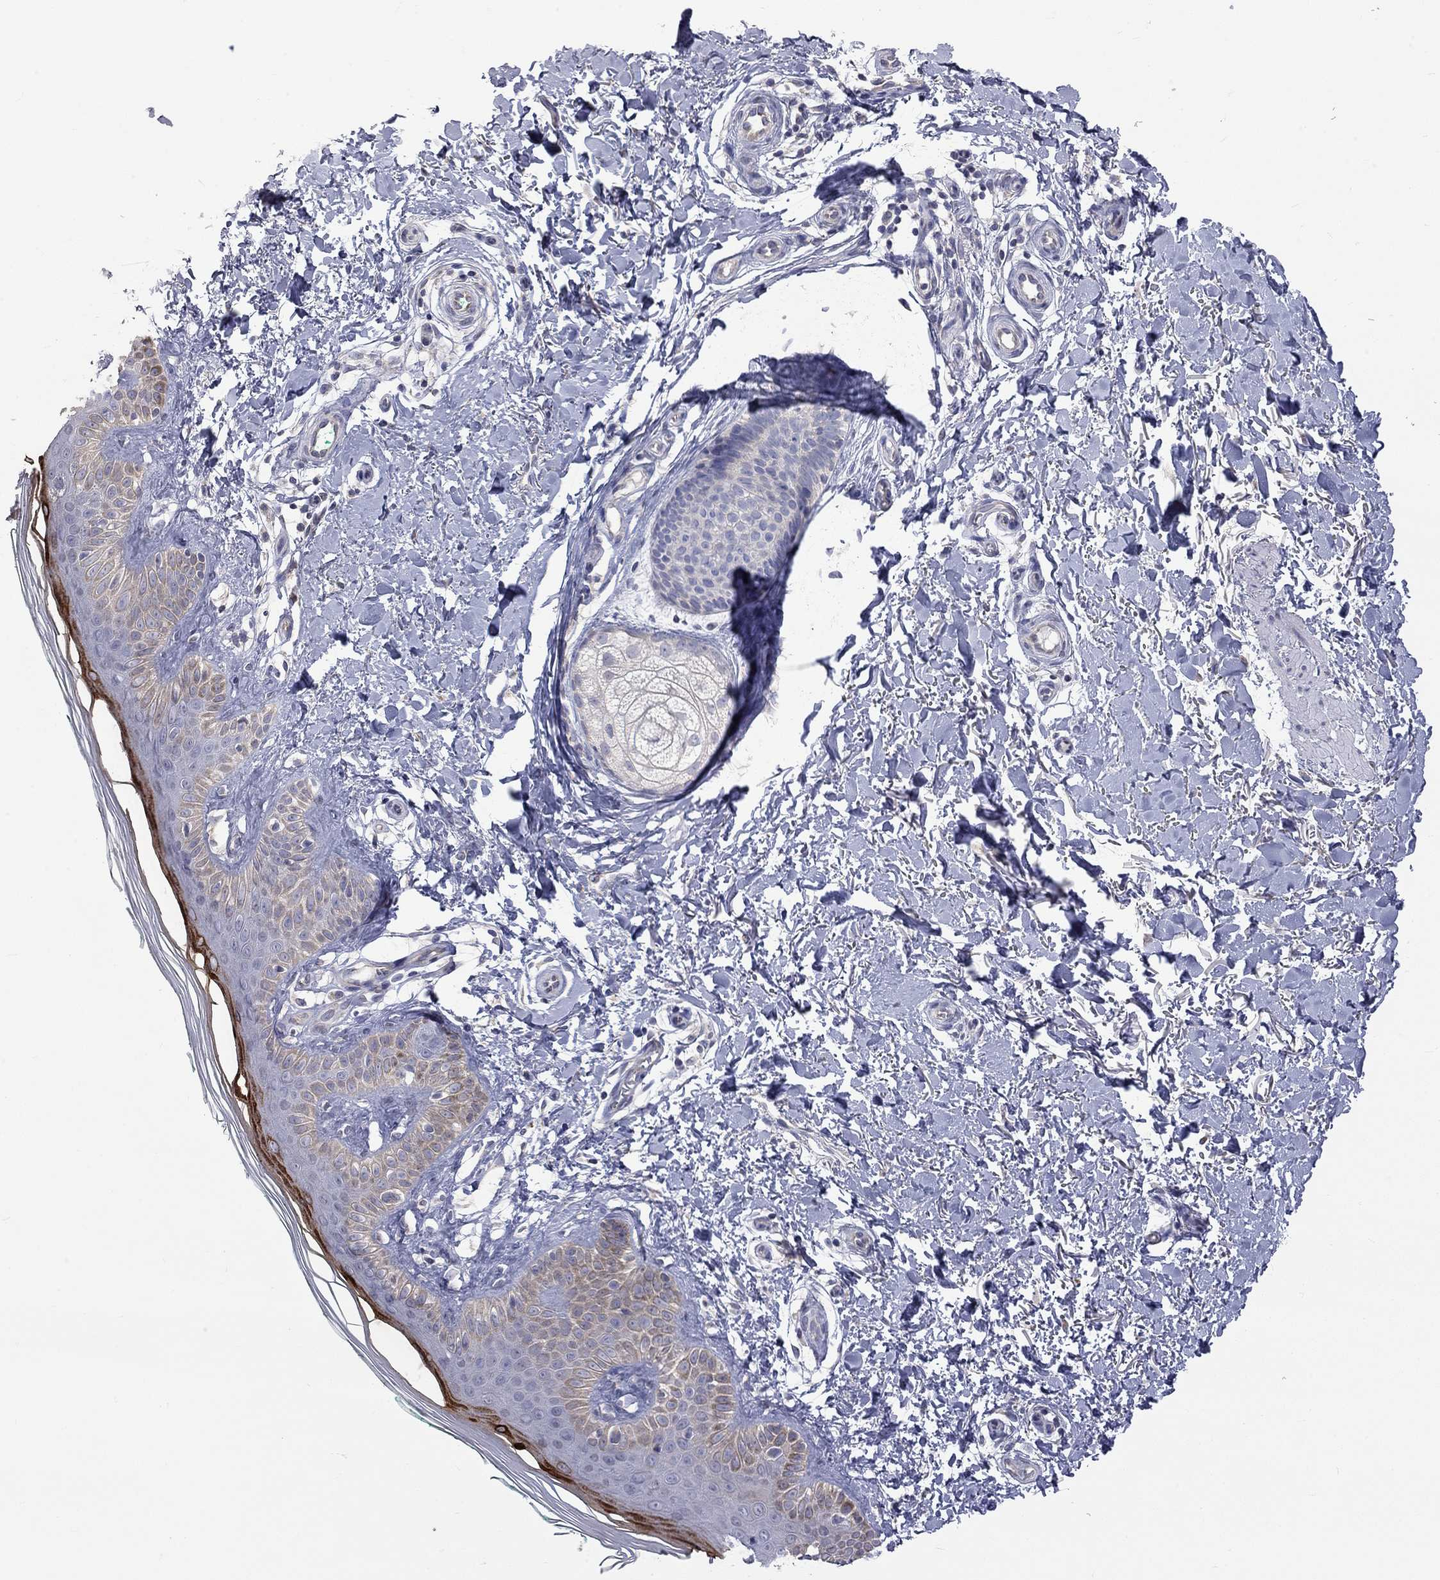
{"staining": {"intensity": "negative", "quantity": "none", "location": "none"}, "tissue": "skin", "cell_type": "Fibroblasts", "image_type": "normal", "snomed": [{"axis": "morphology", "description": "Normal tissue, NOS"}, {"axis": "morphology", "description": "Inflammation, NOS"}, {"axis": "morphology", "description": "Fibrosis, NOS"}, {"axis": "topography", "description": "Skin"}], "caption": "DAB immunohistochemical staining of unremarkable human skin reveals no significant positivity in fibroblasts.", "gene": "OPRK1", "patient": {"sex": "male", "age": 71}}